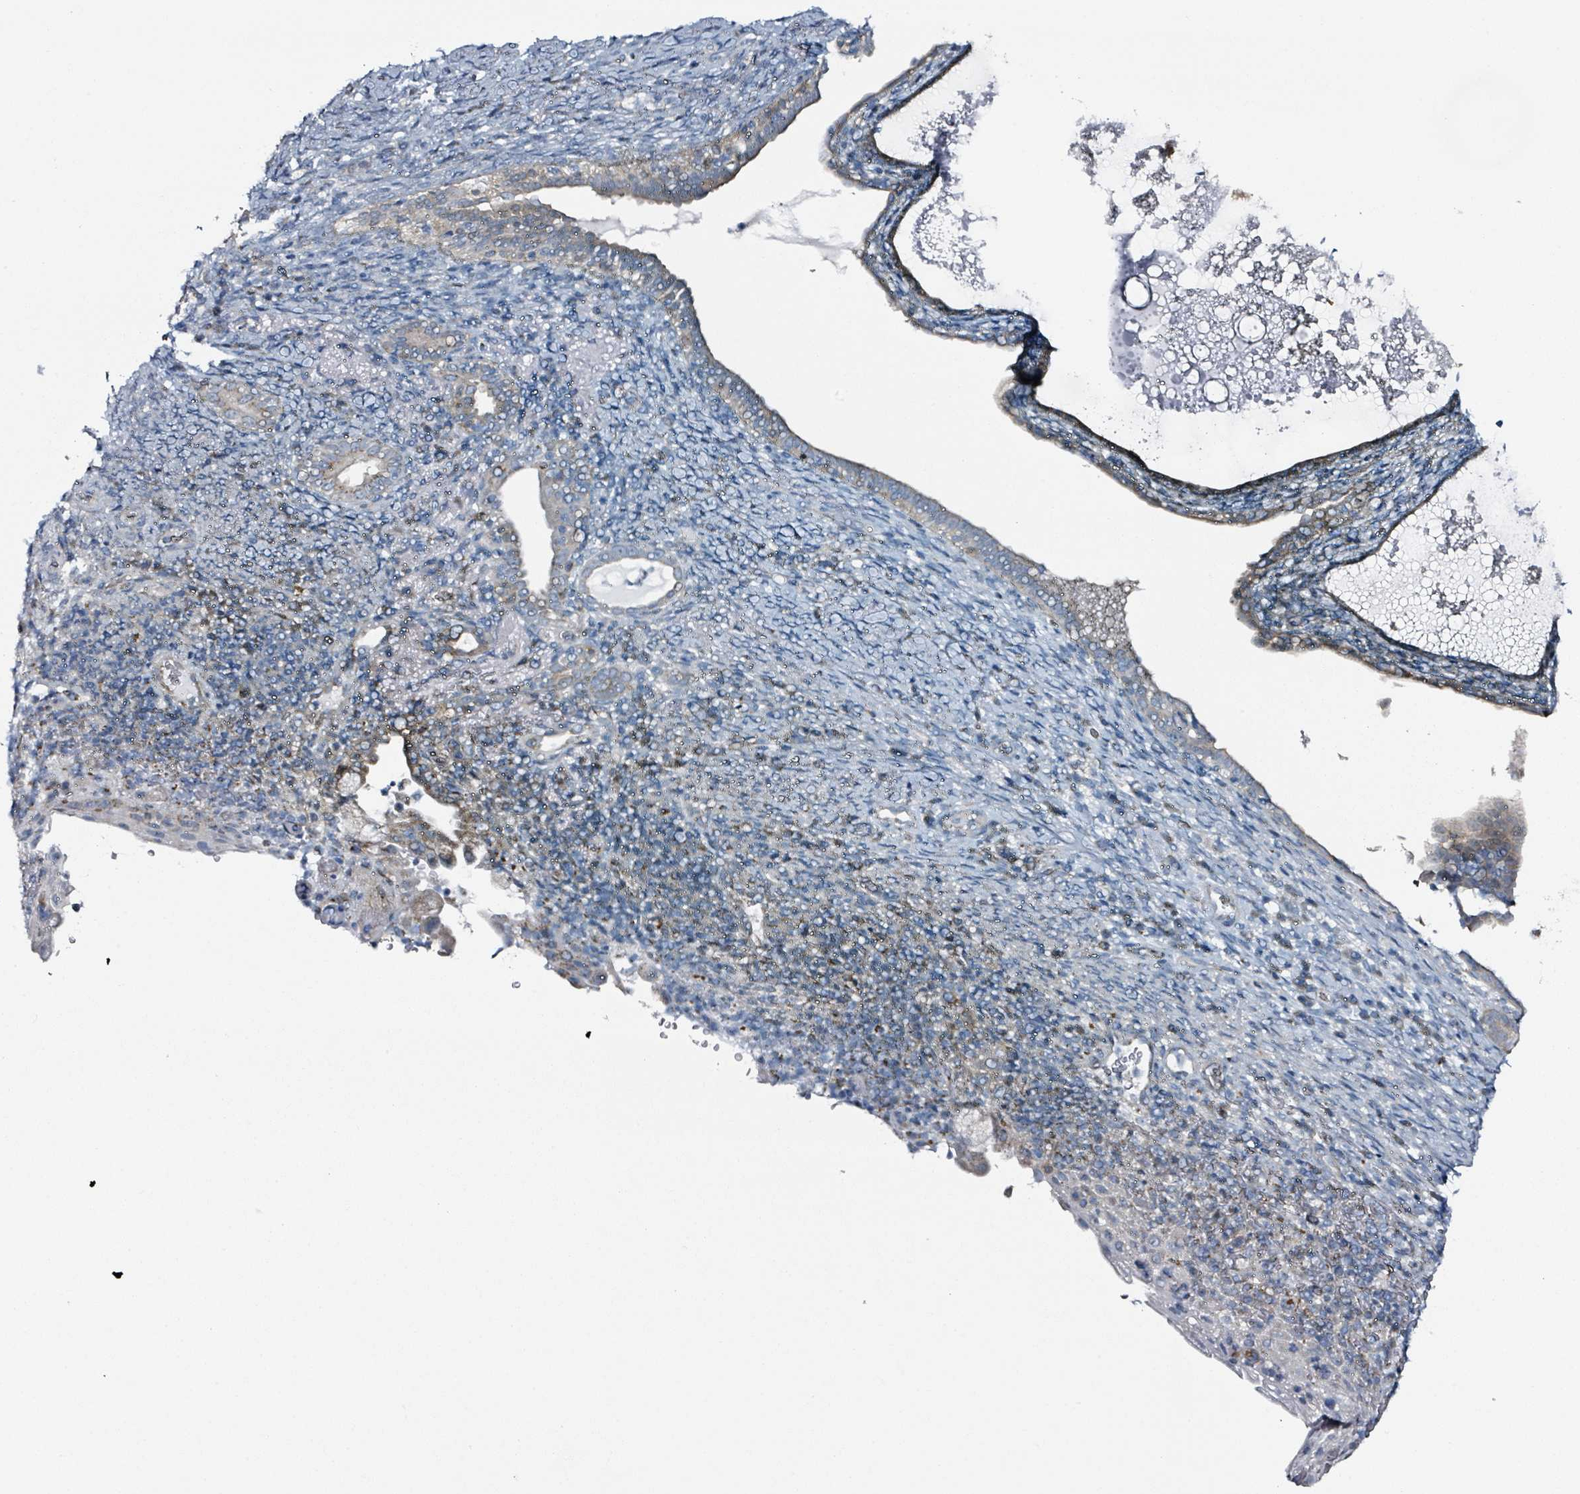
{"staining": {"intensity": "moderate", "quantity": "<25%", "location": "cytoplasmic/membranous,nuclear"}, "tissue": "cervical cancer", "cell_type": "Tumor cells", "image_type": "cancer", "snomed": [{"axis": "morphology", "description": "Squamous cell carcinoma, NOS"}, {"axis": "topography", "description": "Cervix"}], "caption": "Immunohistochemical staining of cervical squamous cell carcinoma exhibits low levels of moderate cytoplasmic/membranous and nuclear expression in about <25% of tumor cells.", "gene": "B3GAT3", "patient": {"sex": "female", "age": 52}}